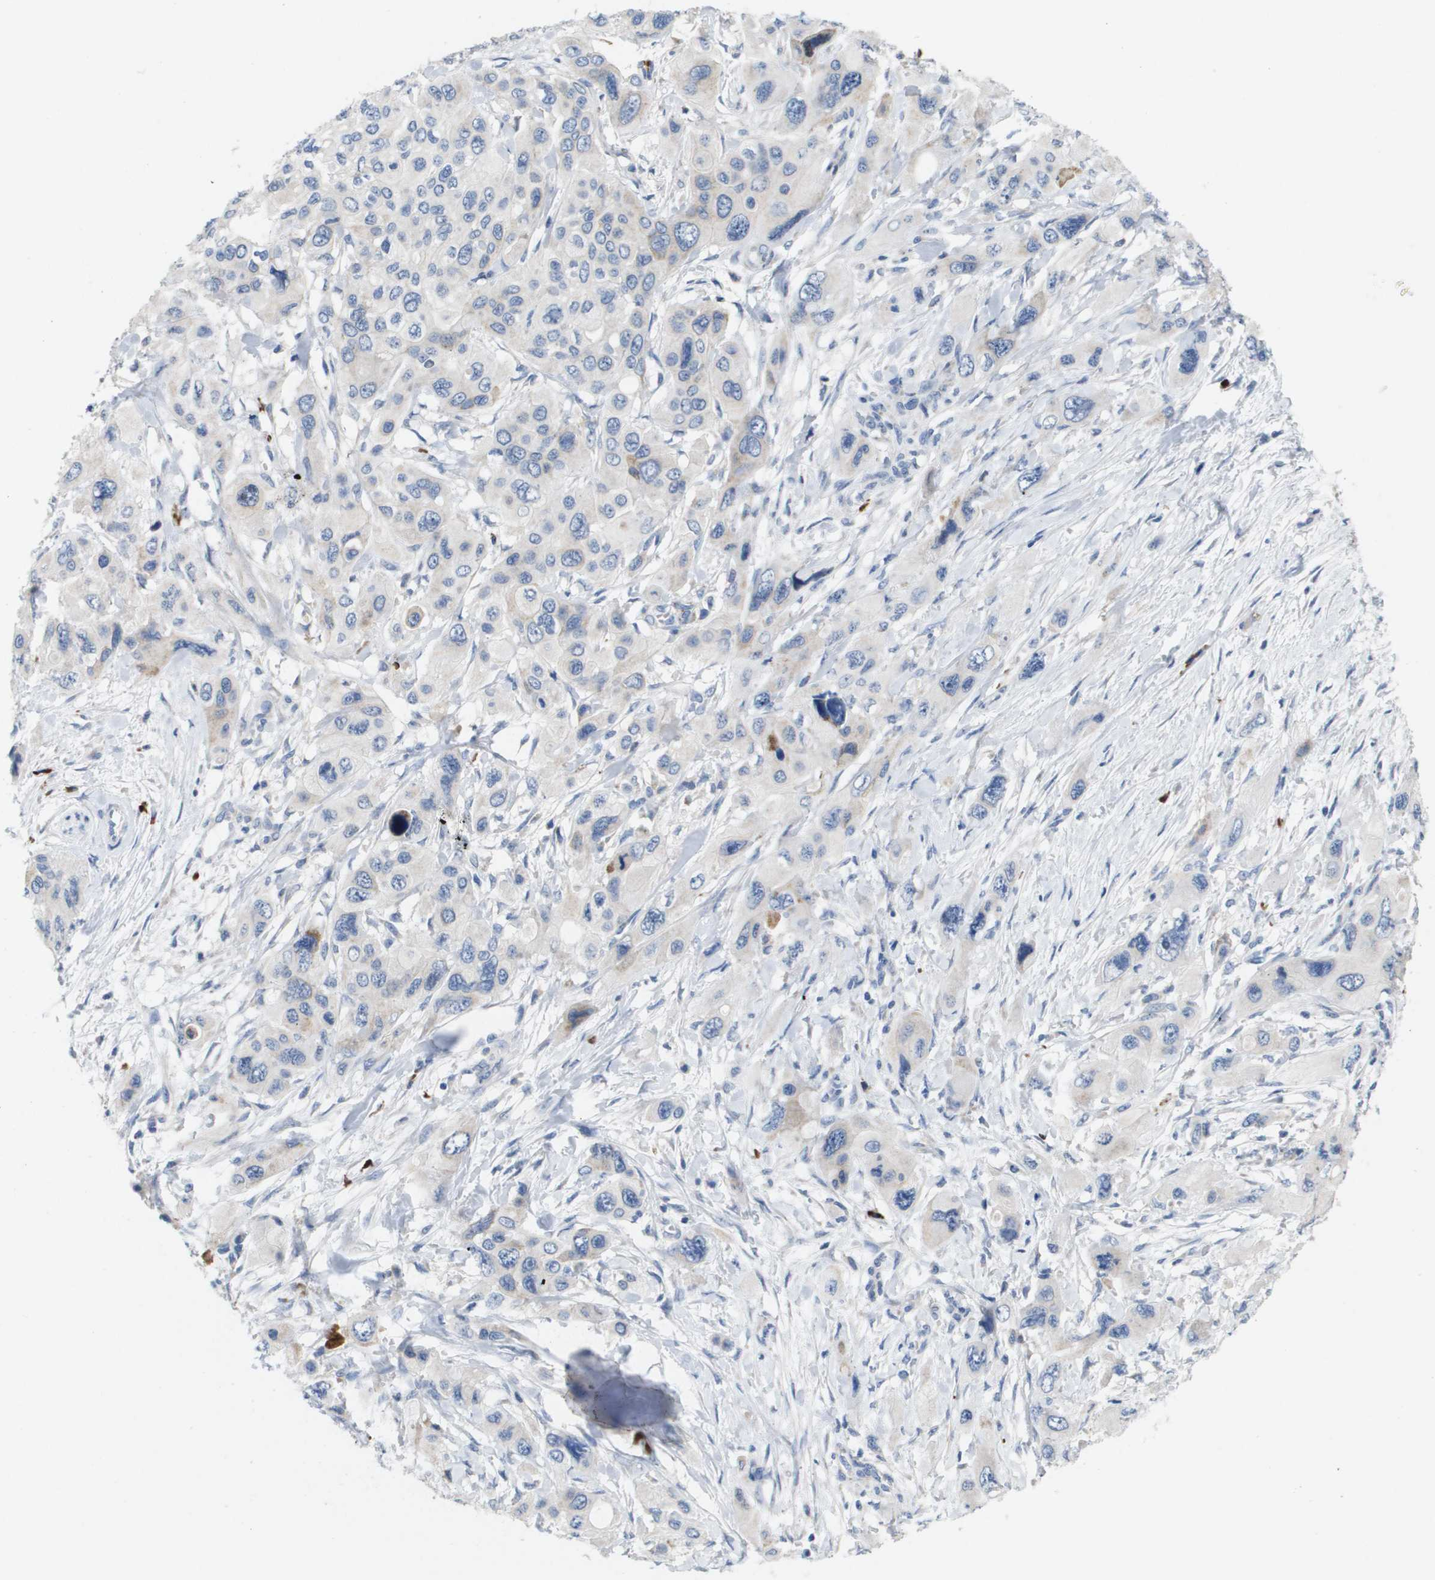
{"staining": {"intensity": "weak", "quantity": "<25%", "location": "cytoplasmic/membranous"}, "tissue": "pancreatic cancer", "cell_type": "Tumor cells", "image_type": "cancer", "snomed": [{"axis": "morphology", "description": "Adenocarcinoma, NOS"}, {"axis": "topography", "description": "Pancreas"}], "caption": "Immunohistochemistry of human adenocarcinoma (pancreatic) displays no staining in tumor cells.", "gene": "CD3G", "patient": {"sex": "male", "age": 73}}